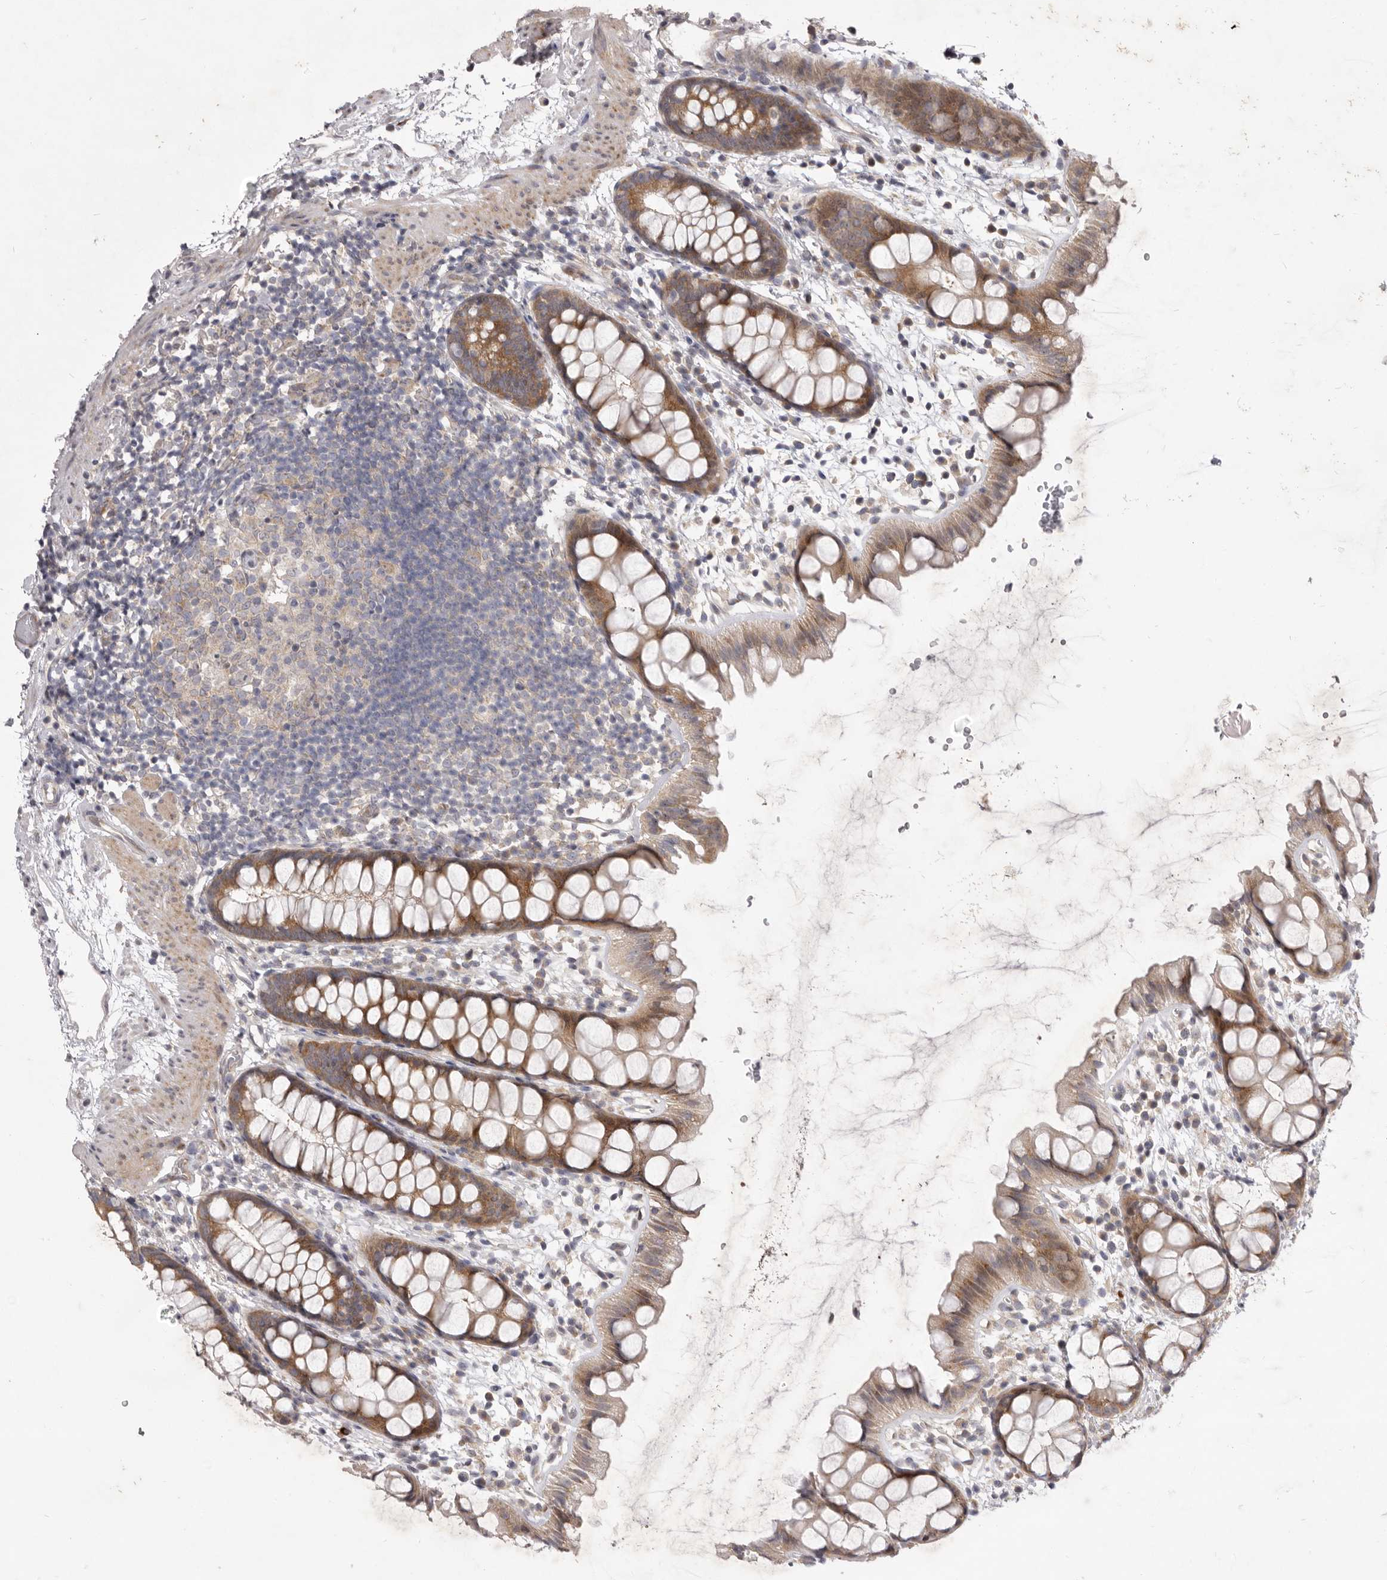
{"staining": {"intensity": "moderate", "quantity": ">75%", "location": "cytoplasmic/membranous"}, "tissue": "rectum", "cell_type": "Glandular cells", "image_type": "normal", "snomed": [{"axis": "morphology", "description": "Normal tissue, NOS"}, {"axis": "topography", "description": "Rectum"}], "caption": "Immunohistochemistry (DAB (3,3'-diaminobenzidine)) staining of normal human rectum exhibits moderate cytoplasmic/membranous protein expression in about >75% of glandular cells.", "gene": "TBC1D8B", "patient": {"sex": "female", "age": 65}}